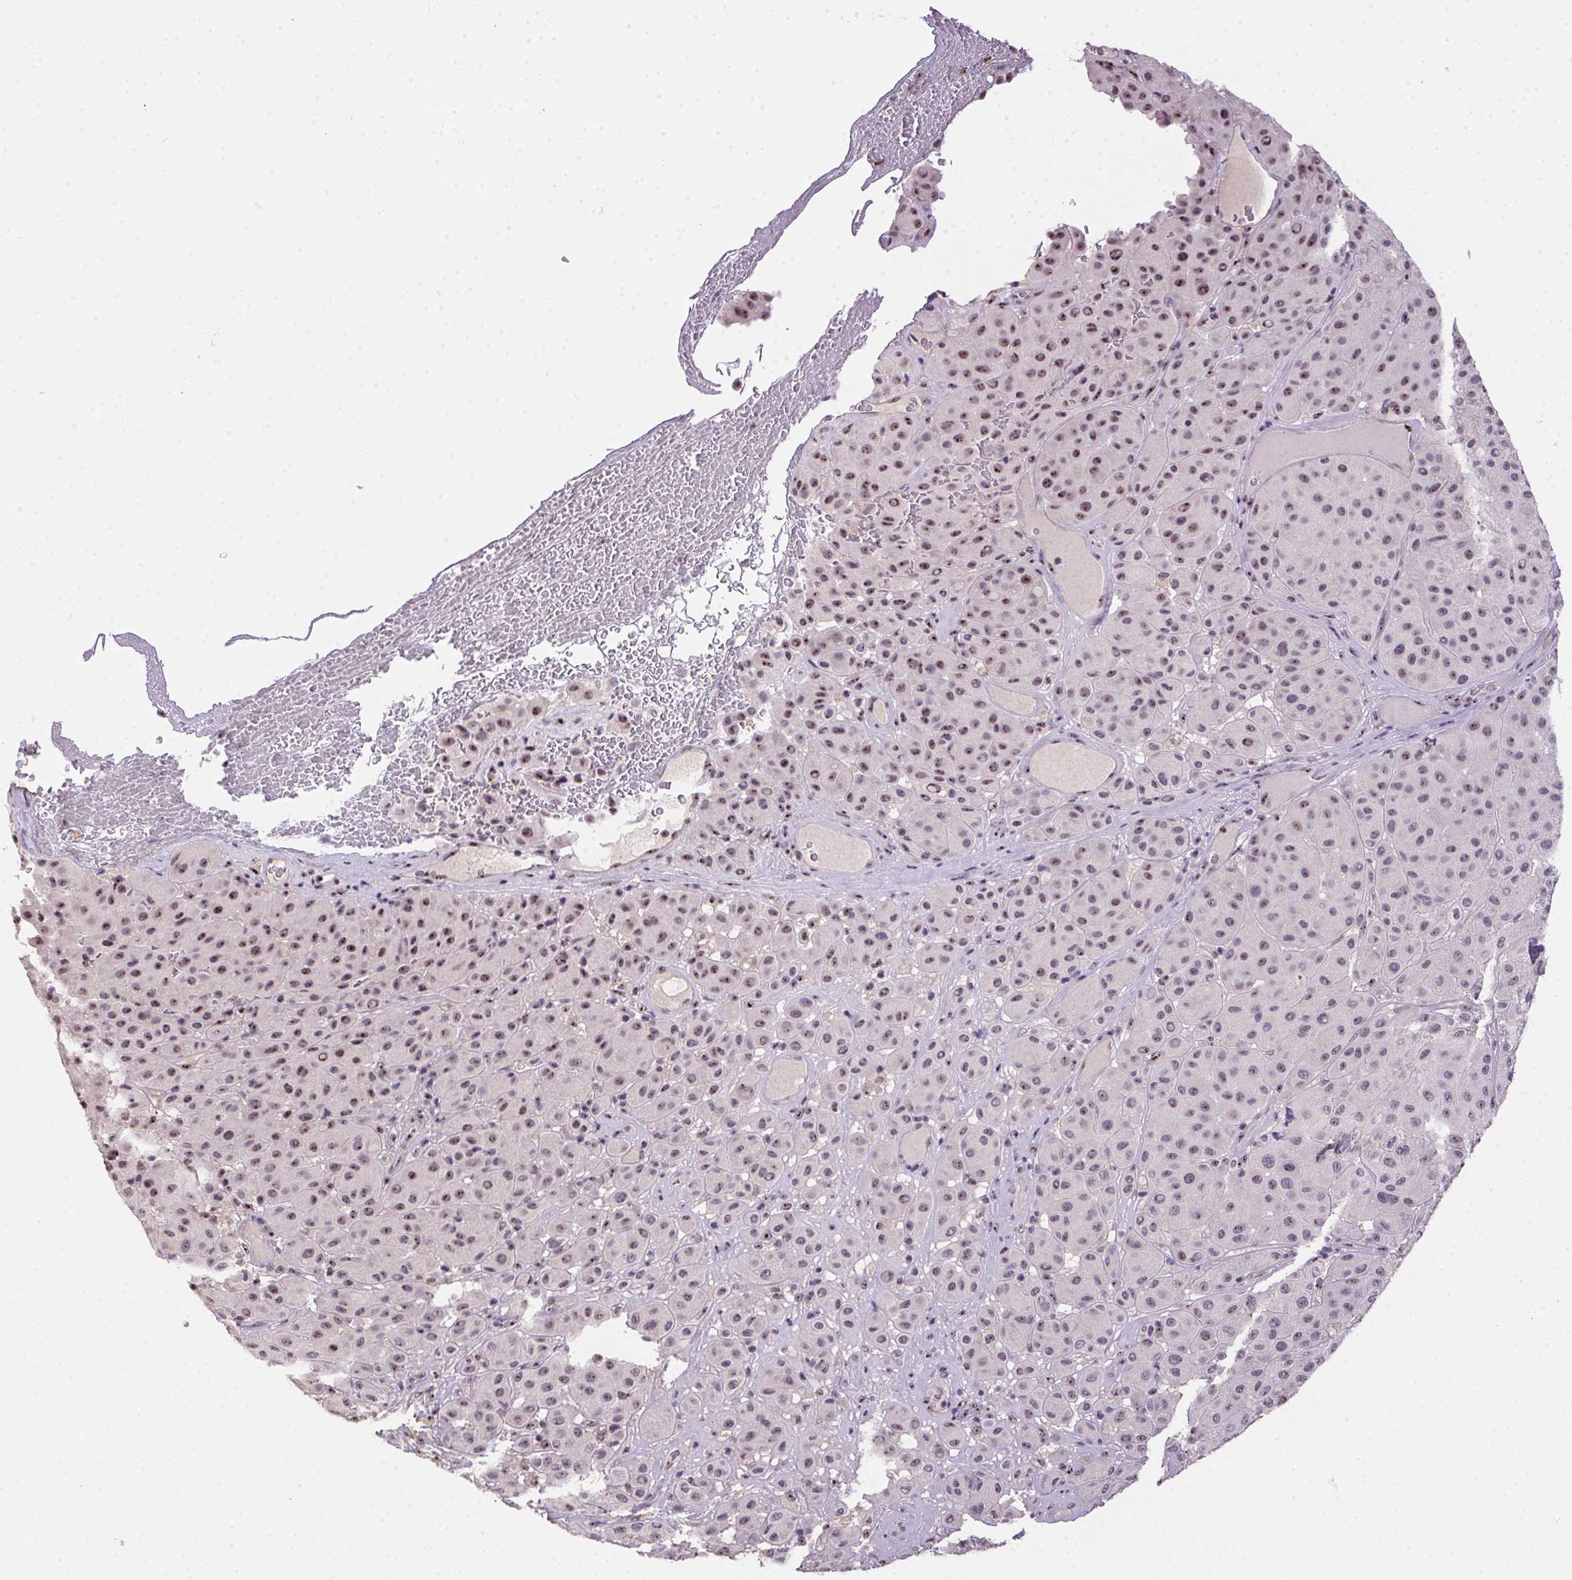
{"staining": {"intensity": "weak", "quantity": ">75%", "location": "nuclear"}, "tissue": "melanoma", "cell_type": "Tumor cells", "image_type": "cancer", "snomed": [{"axis": "morphology", "description": "Malignant melanoma, Metastatic site"}, {"axis": "topography", "description": "Smooth muscle"}], "caption": "Immunohistochemical staining of melanoma exhibits weak nuclear protein expression in approximately >75% of tumor cells.", "gene": "BATF2", "patient": {"sex": "male", "age": 41}}